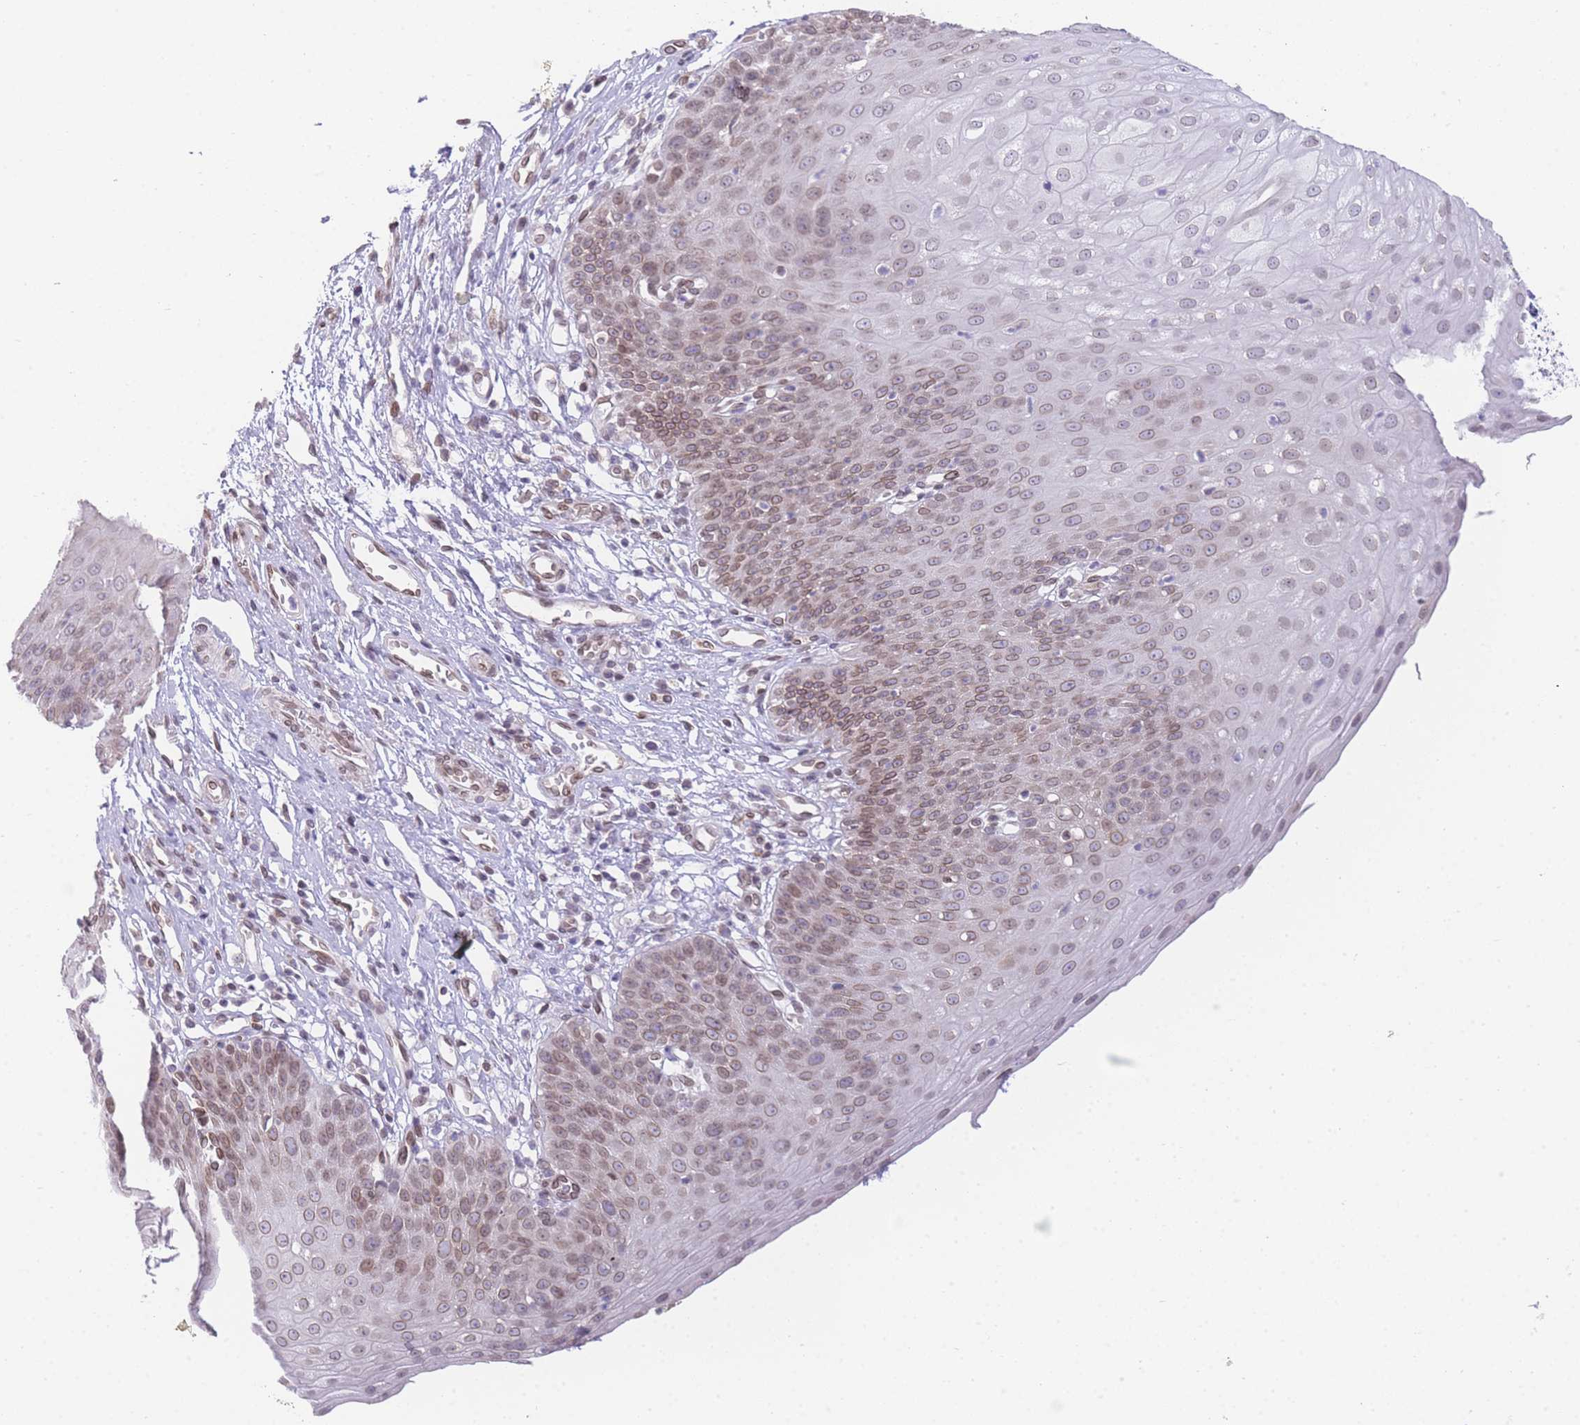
{"staining": {"intensity": "moderate", "quantity": ">75%", "location": "nuclear"}, "tissue": "esophagus", "cell_type": "Squamous epithelial cells", "image_type": "normal", "snomed": [{"axis": "morphology", "description": "Normal tissue, NOS"}, {"axis": "topography", "description": "Esophagus"}], "caption": "Human esophagus stained with a brown dye shows moderate nuclear positive staining in about >75% of squamous epithelial cells.", "gene": "OR10AD1", "patient": {"sex": "male", "age": 71}}